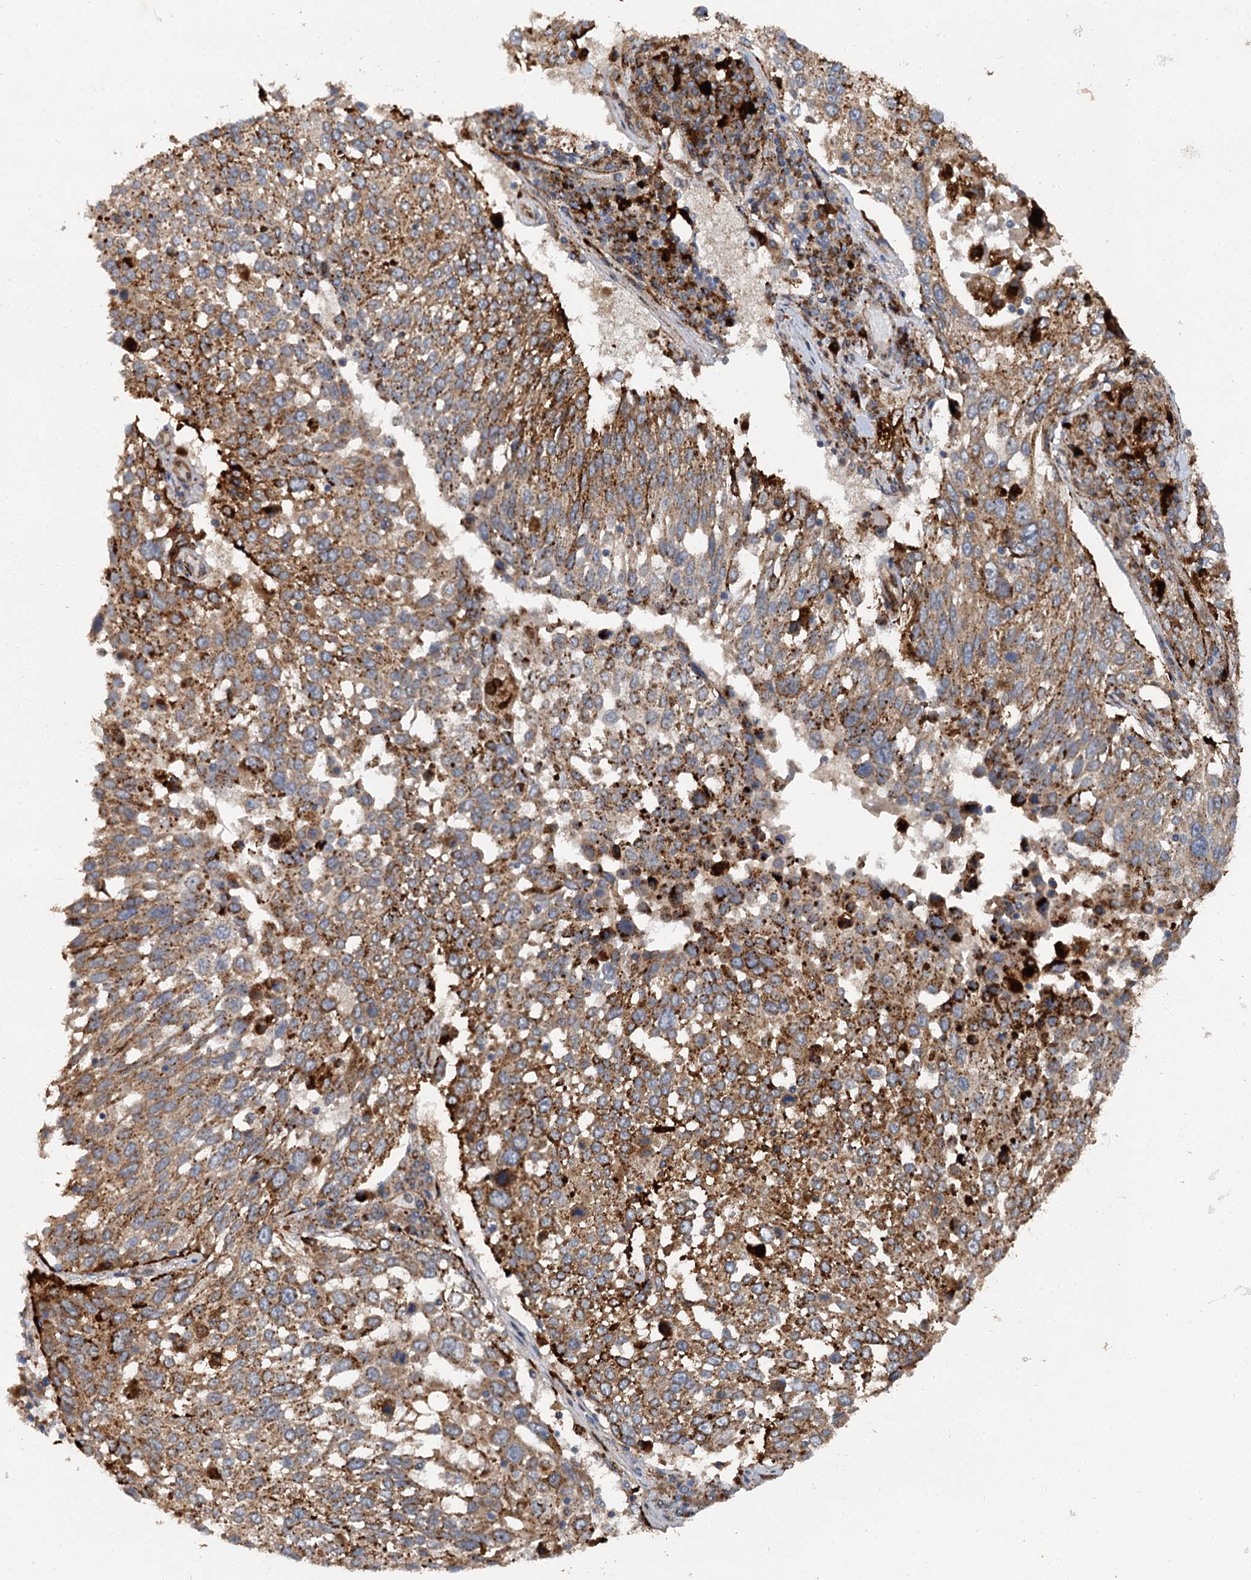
{"staining": {"intensity": "strong", "quantity": "25%-75%", "location": "cytoplasmic/membranous"}, "tissue": "lung cancer", "cell_type": "Tumor cells", "image_type": "cancer", "snomed": [{"axis": "morphology", "description": "Squamous cell carcinoma, NOS"}, {"axis": "topography", "description": "Lung"}], "caption": "This photomicrograph reveals lung cancer (squamous cell carcinoma) stained with immunohistochemistry (IHC) to label a protein in brown. The cytoplasmic/membranous of tumor cells show strong positivity for the protein. Nuclei are counter-stained blue.", "gene": "GBA1", "patient": {"sex": "male", "age": 65}}